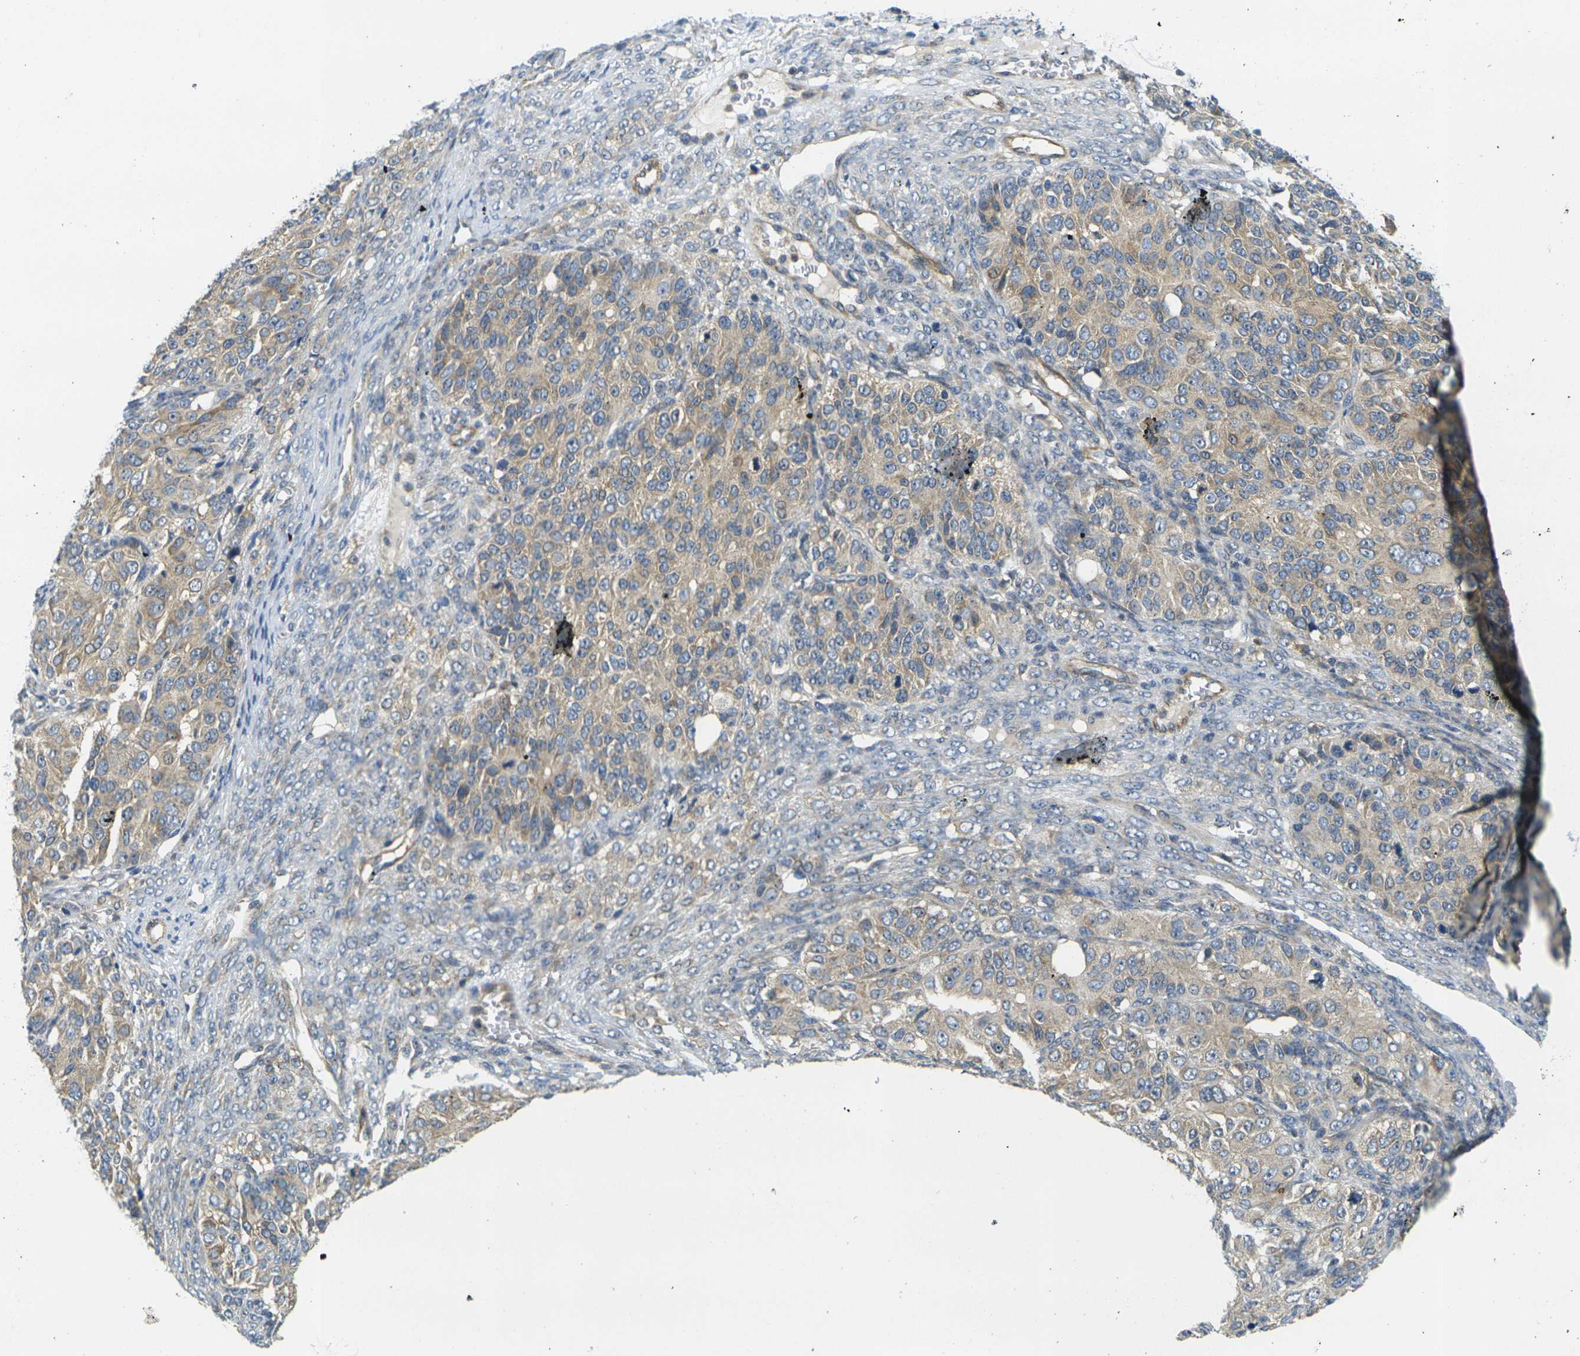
{"staining": {"intensity": "weak", "quantity": "25%-75%", "location": "cytoplasmic/membranous"}, "tissue": "ovarian cancer", "cell_type": "Tumor cells", "image_type": "cancer", "snomed": [{"axis": "morphology", "description": "Carcinoma, endometroid"}, {"axis": "topography", "description": "Ovary"}], "caption": "Ovarian cancer stained with a brown dye shows weak cytoplasmic/membranous positive expression in approximately 25%-75% of tumor cells.", "gene": "MINAR2", "patient": {"sex": "female", "age": 51}}